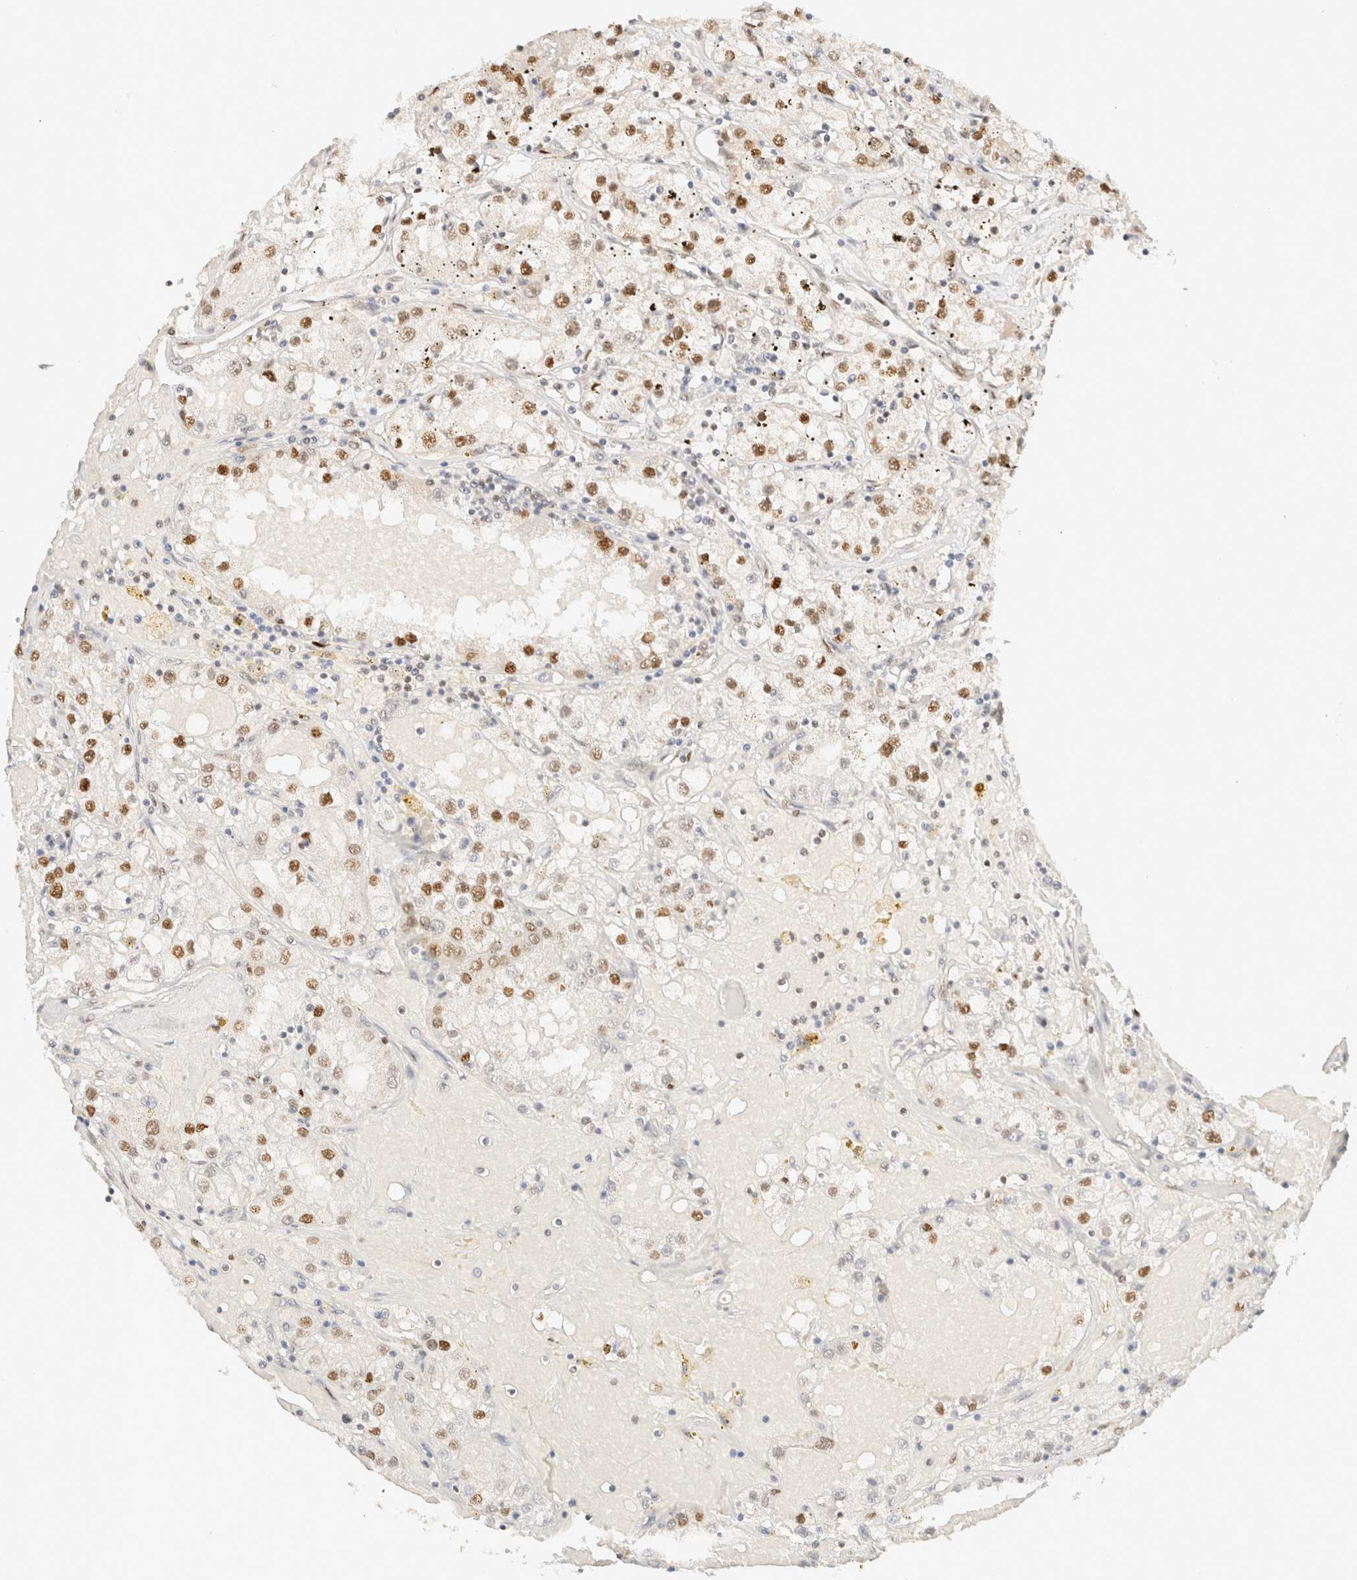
{"staining": {"intensity": "moderate", "quantity": ">75%", "location": "nuclear"}, "tissue": "renal cancer", "cell_type": "Tumor cells", "image_type": "cancer", "snomed": [{"axis": "morphology", "description": "Adenocarcinoma, NOS"}, {"axis": "topography", "description": "Kidney"}], "caption": "Adenocarcinoma (renal) stained for a protein (brown) displays moderate nuclear positive expression in approximately >75% of tumor cells.", "gene": "DDB2", "patient": {"sex": "male", "age": 56}}